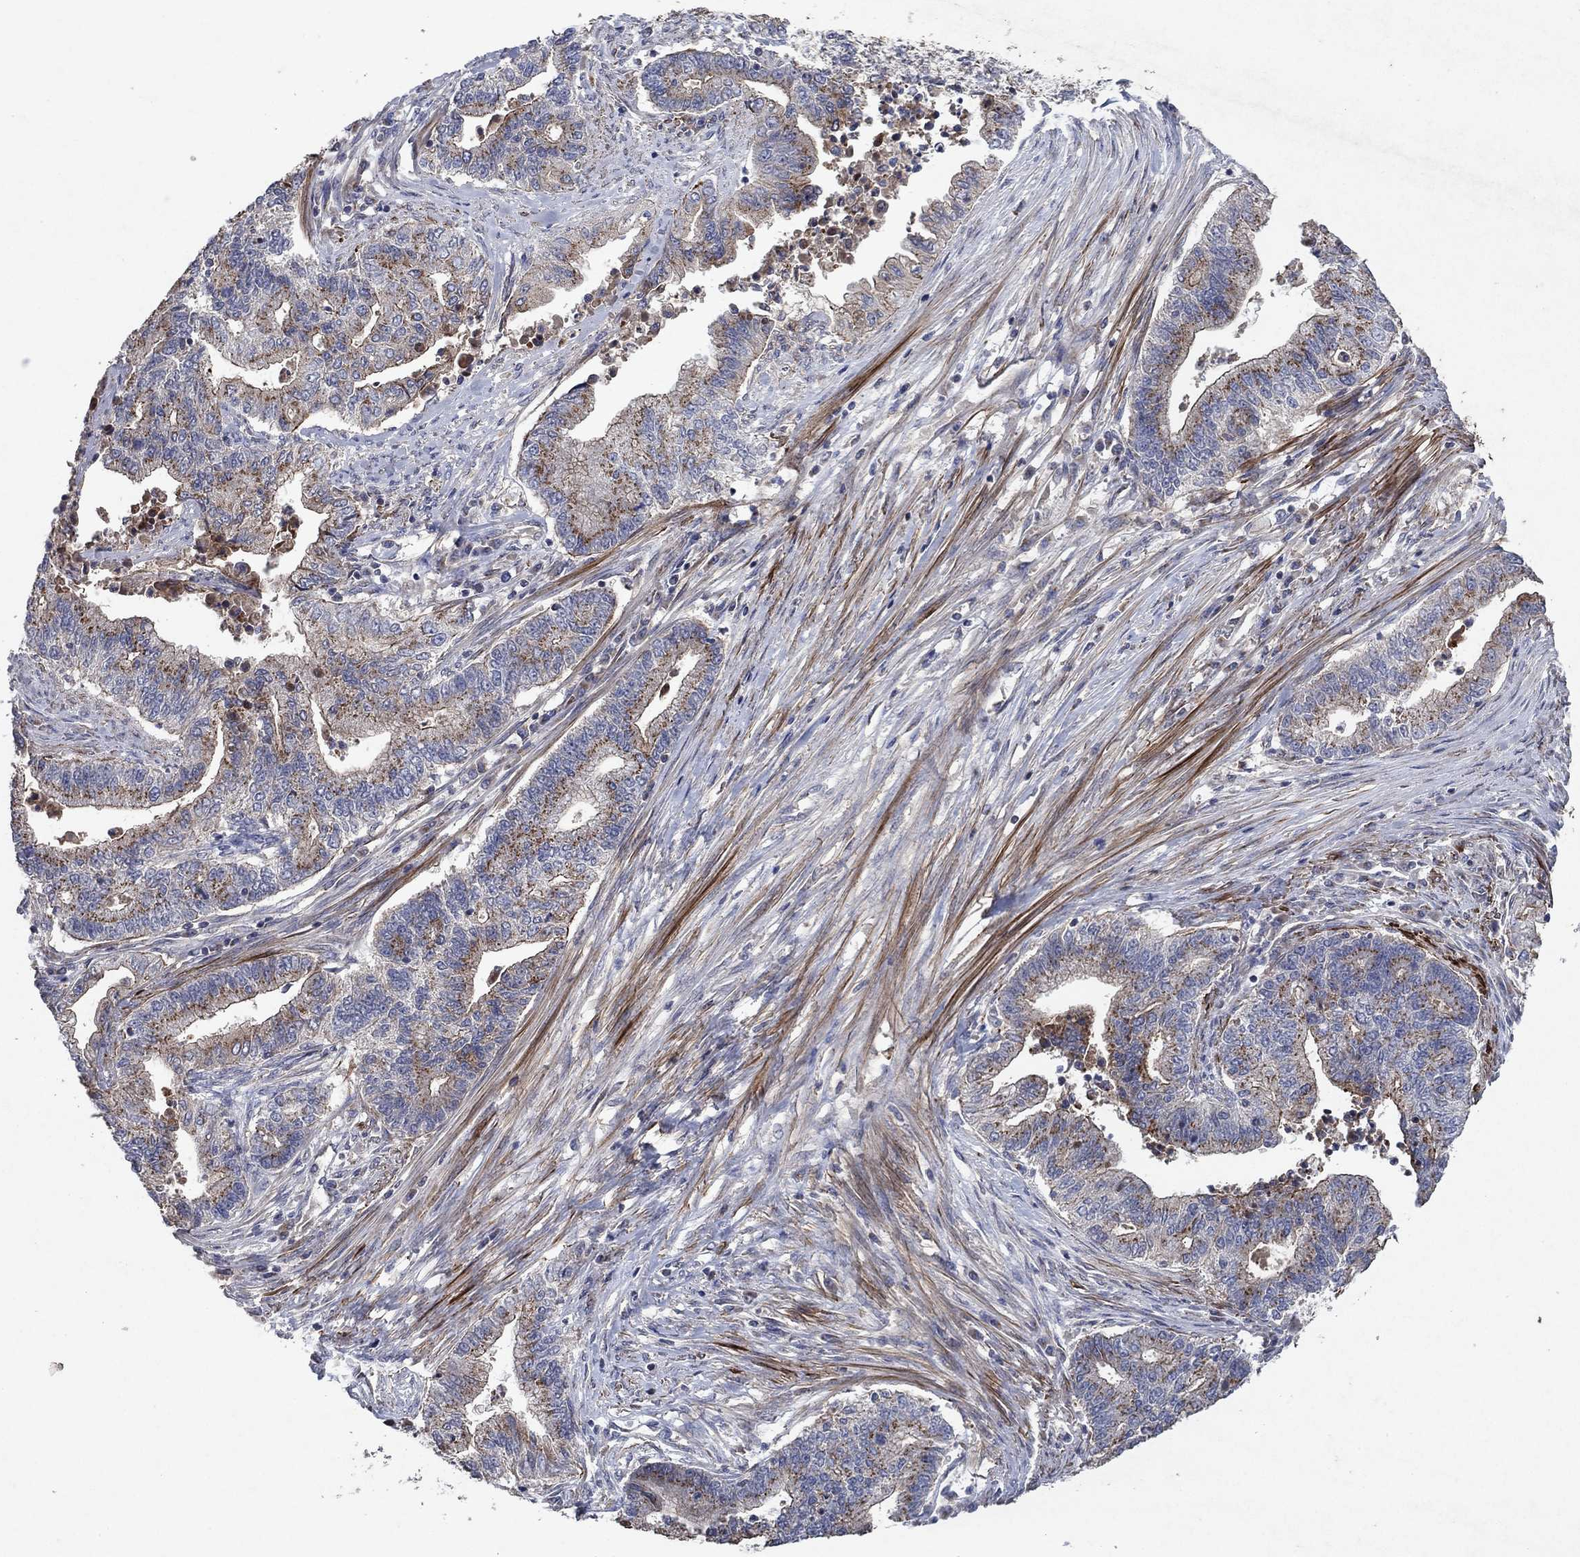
{"staining": {"intensity": "strong", "quantity": "25%-75%", "location": "cytoplasmic/membranous"}, "tissue": "endometrial cancer", "cell_type": "Tumor cells", "image_type": "cancer", "snomed": [{"axis": "morphology", "description": "Adenocarcinoma, NOS"}, {"axis": "topography", "description": "Uterus"}, {"axis": "topography", "description": "Endometrium"}], "caption": "Immunohistochemical staining of human endometrial cancer (adenocarcinoma) shows high levels of strong cytoplasmic/membranous protein staining in about 25%-75% of tumor cells.", "gene": "FRG1", "patient": {"sex": "female", "age": 54}}